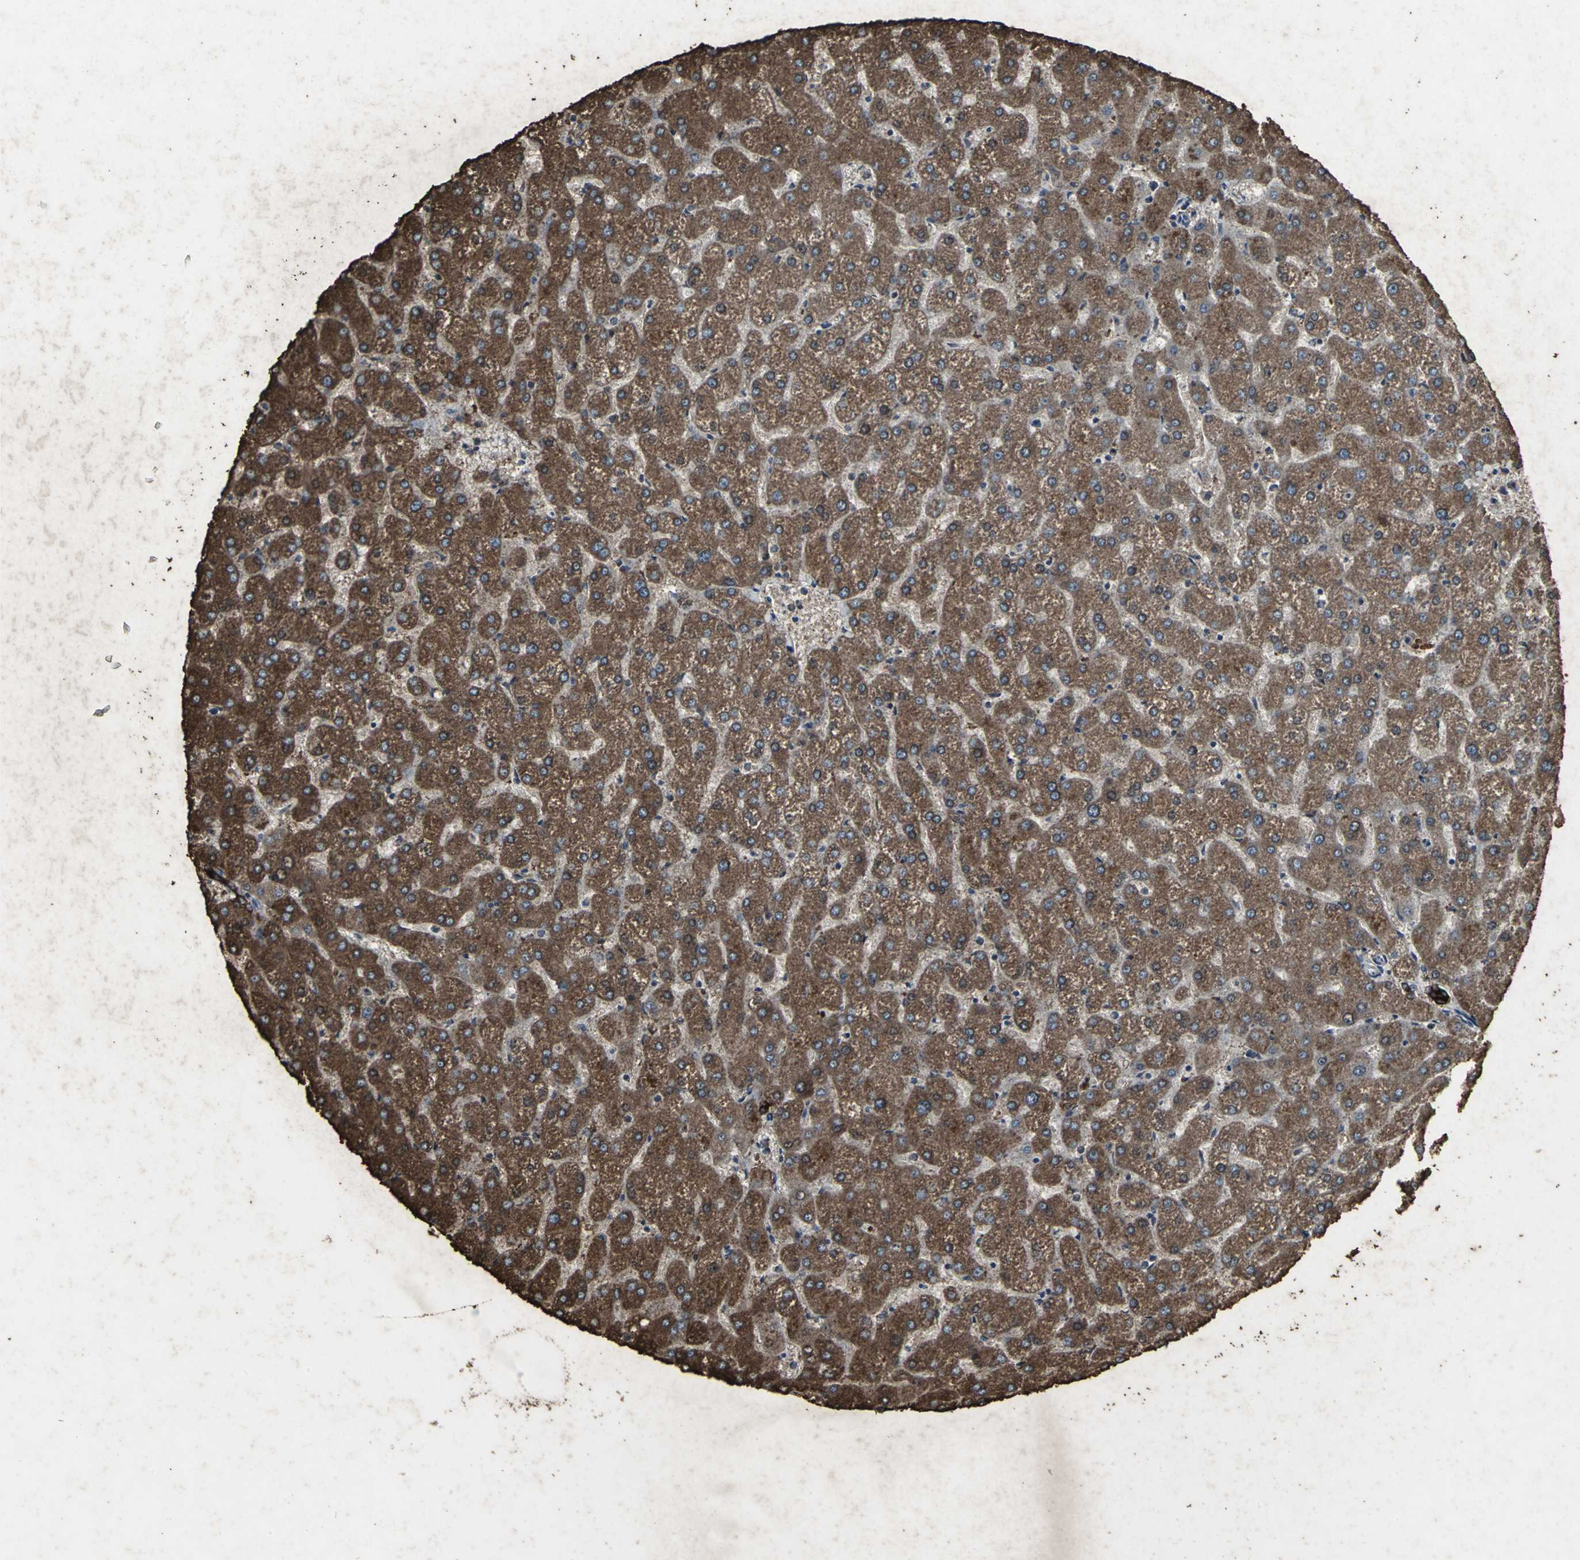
{"staining": {"intensity": "strong", "quantity": ">75%", "location": "cytoplasmic/membranous"}, "tissue": "liver", "cell_type": "Cholangiocytes", "image_type": "normal", "snomed": [{"axis": "morphology", "description": "Normal tissue, NOS"}, {"axis": "topography", "description": "Liver"}], "caption": "A high amount of strong cytoplasmic/membranous staining is present in about >75% of cholangiocytes in unremarkable liver. (DAB (3,3'-diaminobenzidine) = brown stain, brightfield microscopy at high magnification).", "gene": "CCR9", "patient": {"sex": "female", "age": 32}}